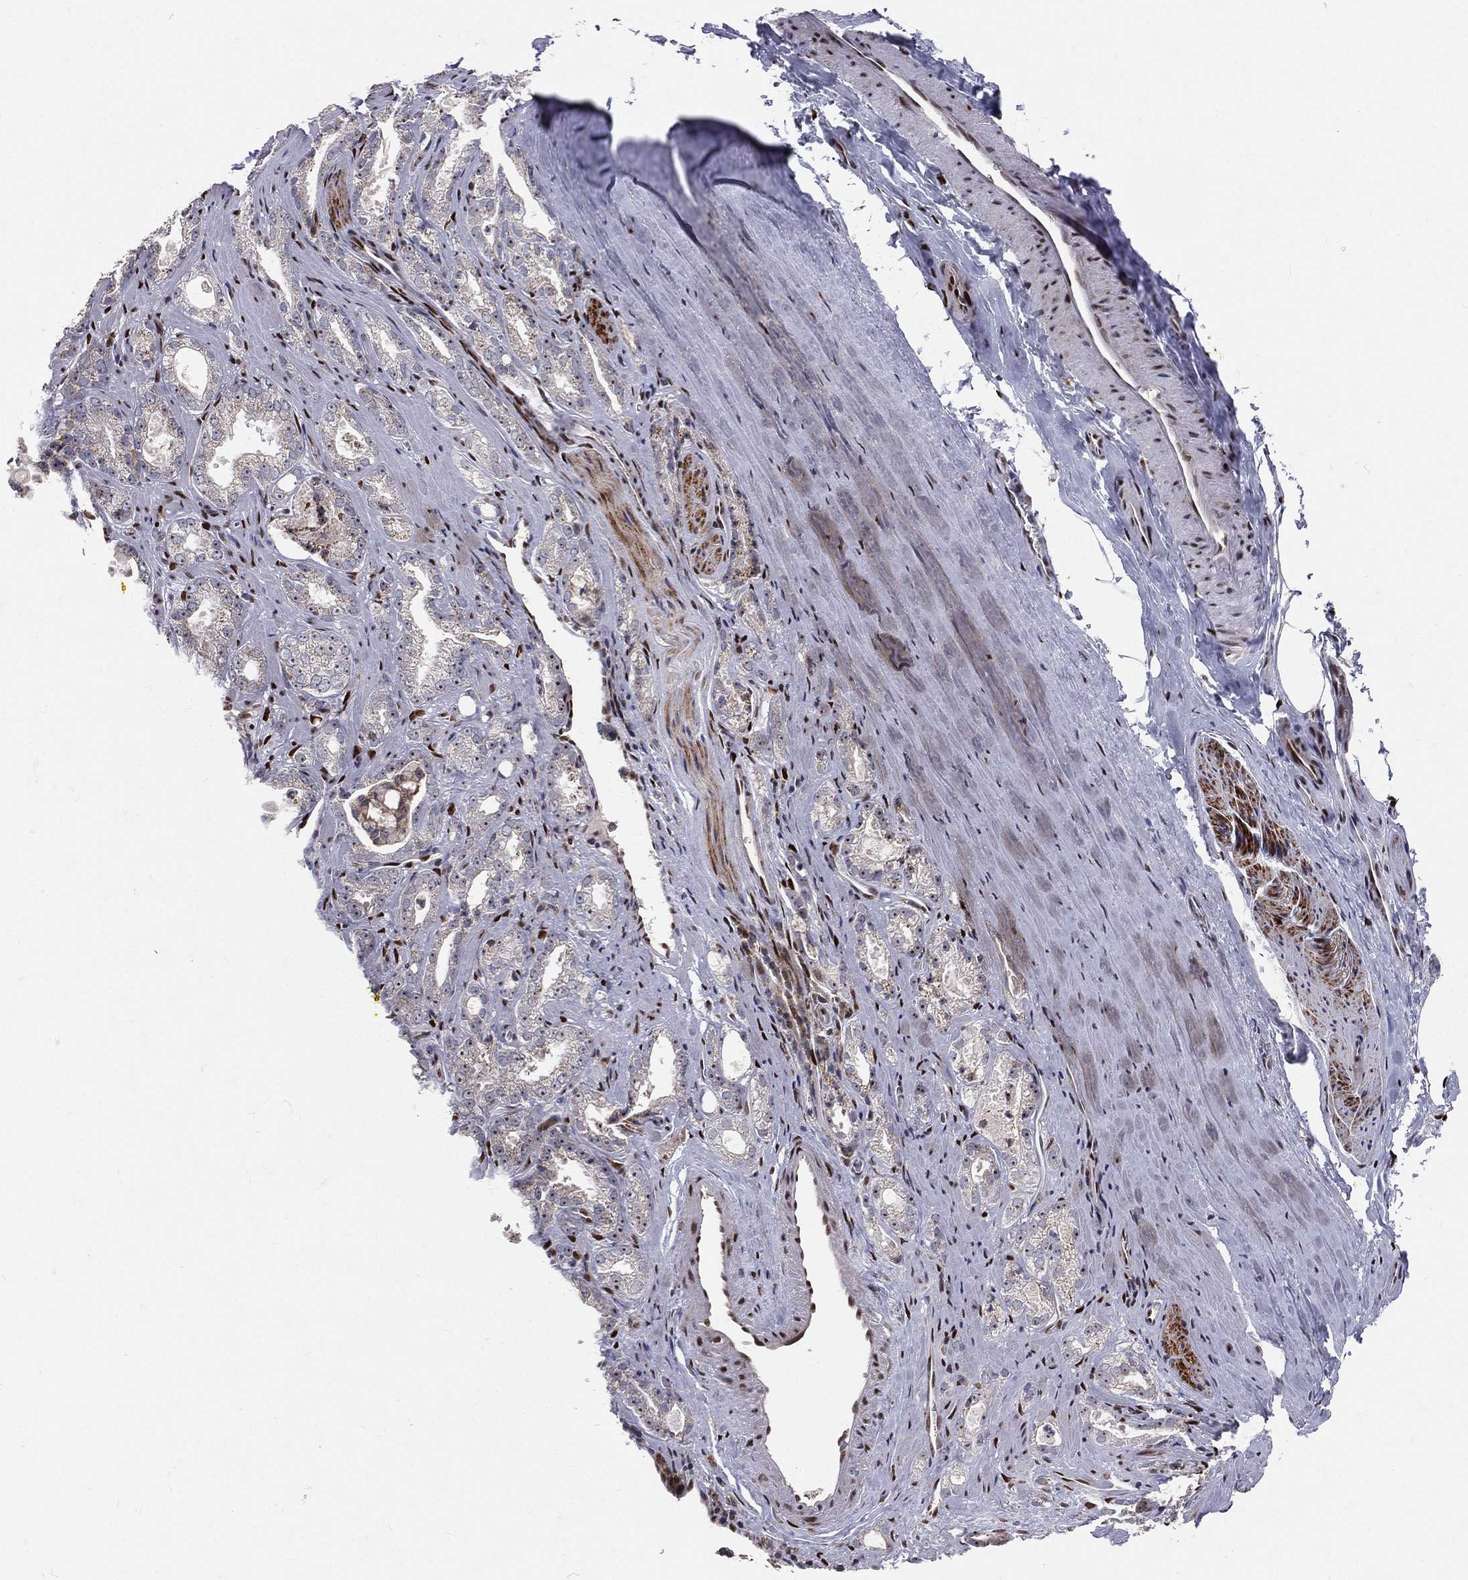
{"staining": {"intensity": "negative", "quantity": "none", "location": "none"}, "tissue": "prostate cancer", "cell_type": "Tumor cells", "image_type": "cancer", "snomed": [{"axis": "morphology", "description": "Adenocarcinoma, NOS"}, {"axis": "morphology", "description": "Adenocarcinoma, High grade"}, {"axis": "topography", "description": "Prostate"}], "caption": "An immunohistochemistry photomicrograph of prostate cancer is shown. There is no staining in tumor cells of prostate cancer.", "gene": "ZEB1", "patient": {"sex": "male", "age": 70}}